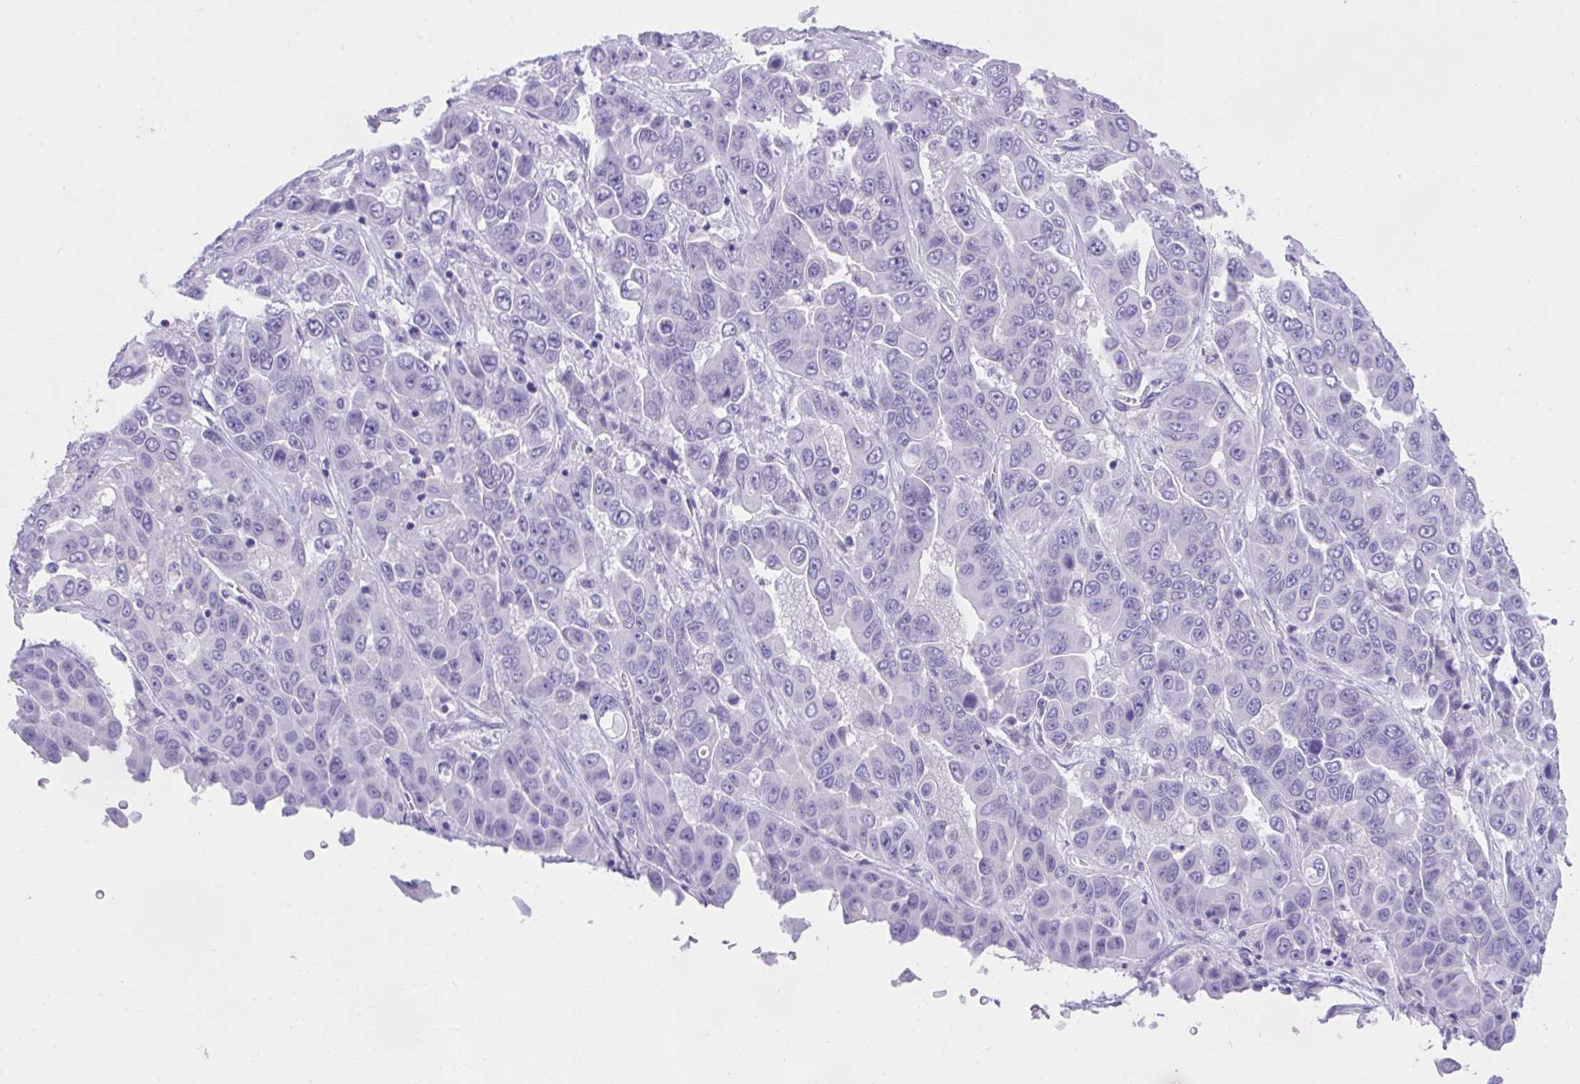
{"staining": {"intensity": "negative", "quantity": "none", "location": "none"}, "tissue": "liver cancer", "cell_type": "Tumor cells", "image_type": "cancer", "snomed": [{"axis": "morphology", "description": "Cholangiocarcinoma"}, {"axis": "topography", "description": "Liver"}], "caption": "High magnification brightfield microscopy of liver cholangiocarcinoma stained with DAB (brown) and counterstained with hematoxylin (blue): tumor cells show no significant staining.", "gene": "KCNN4", "patient": {"sex": "female", "age": 52}}